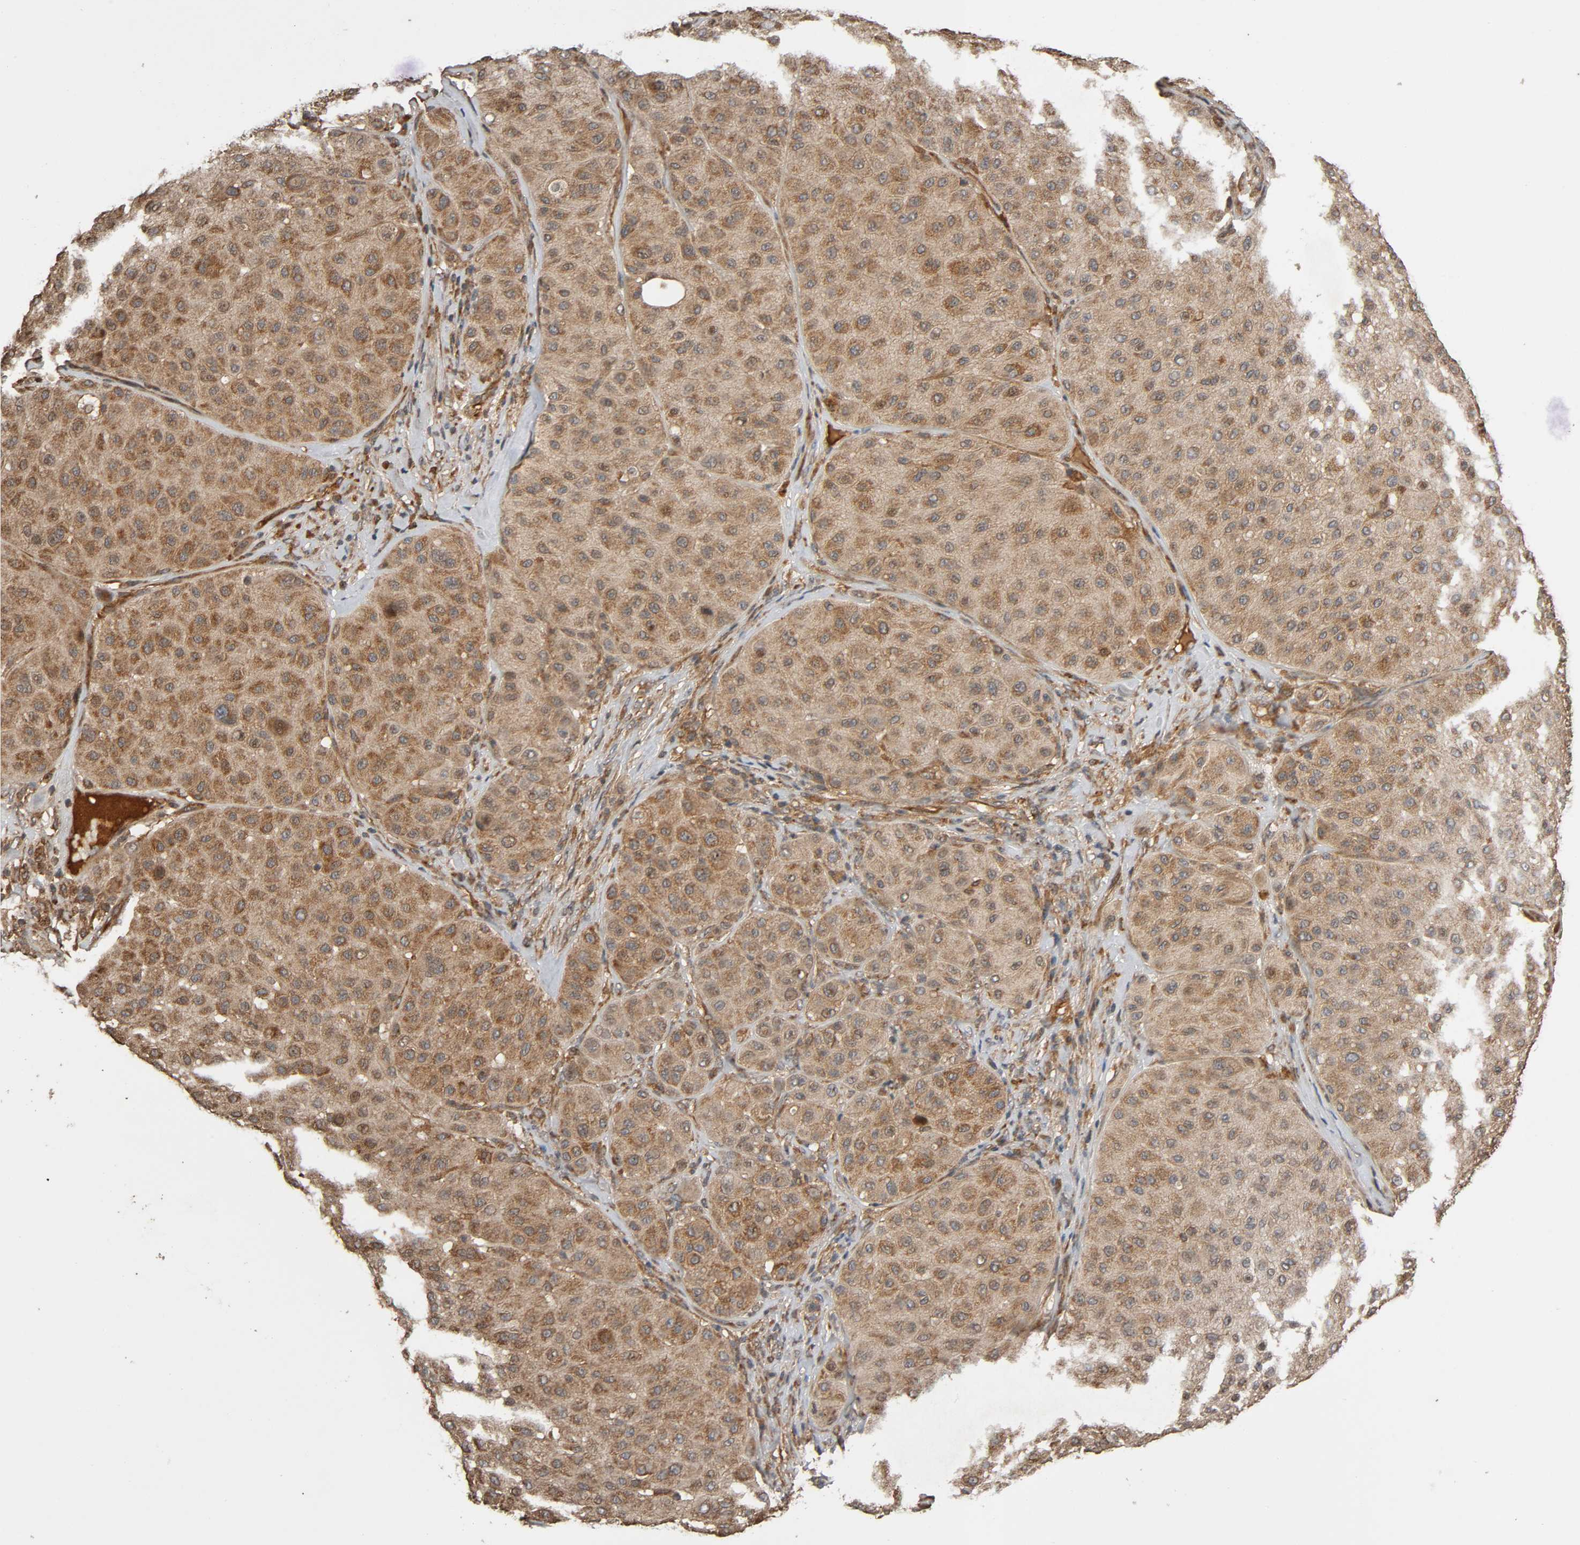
{"staining": {"intensity": "moderate", "quantity": ">75%", "location": "cytoplasmic/membranous"}, "tissue": "melanoma", "cell_type": "Tumor cells", "image_type": "cancer", "snomed": [{"axis": "morphology", "description": "Normal tissue, NOS"}, {"axis": "morphology", "description": "Malignant melanoma, Metastatic site"}, {"axis": "topography", "description": "Skin"}], "caption": "This is an image of IHC staining of malignant melanoma (metastatic site), which shows moderate expression in the cytoplasmic/membranous of tumor cells.", "gene": "MAP3K8", "patient": {"sex": "male", "age": 41}}